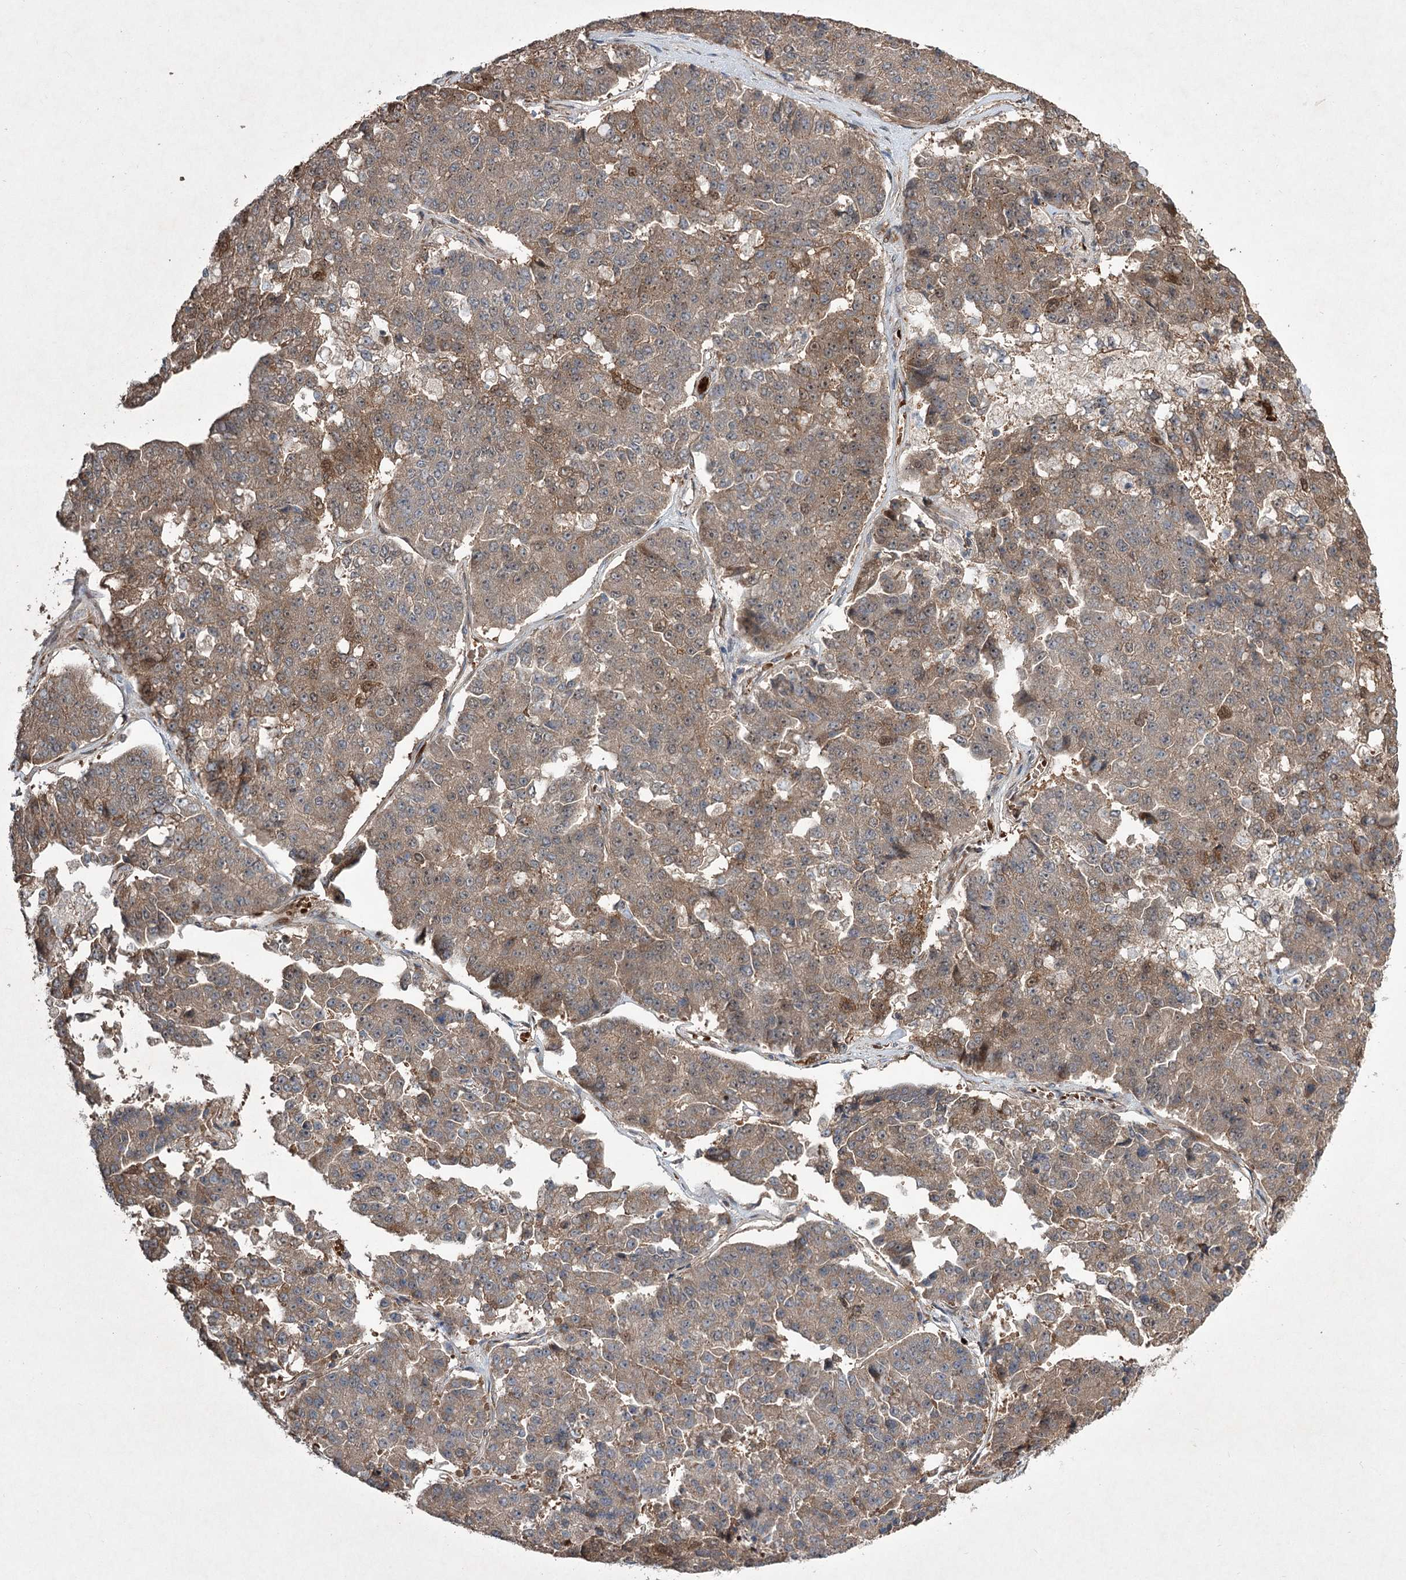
{"staining": {"intensity": "moderate", "quantity": "25%-75%", "location": "cytoplasmic/membranous"}, "tissue": "pancreatic cancer", "cell_type": "Tumor cells", "image_type": "cancer", "snomed": [{"axis": "morphology", "description": "Adenocarcinoma, NOS"}, {"axis": "topography", "description": "Pancreas"}], "caption": "Brown immunohistochemical staining in pancreatic adenocarcinoma demonstrates moderate cytoplasmic/membranous expression in approximately 25%-75% of tumor cells.", "gene": "SERINC5", "patient": {"sex": "male", "age": 50}}